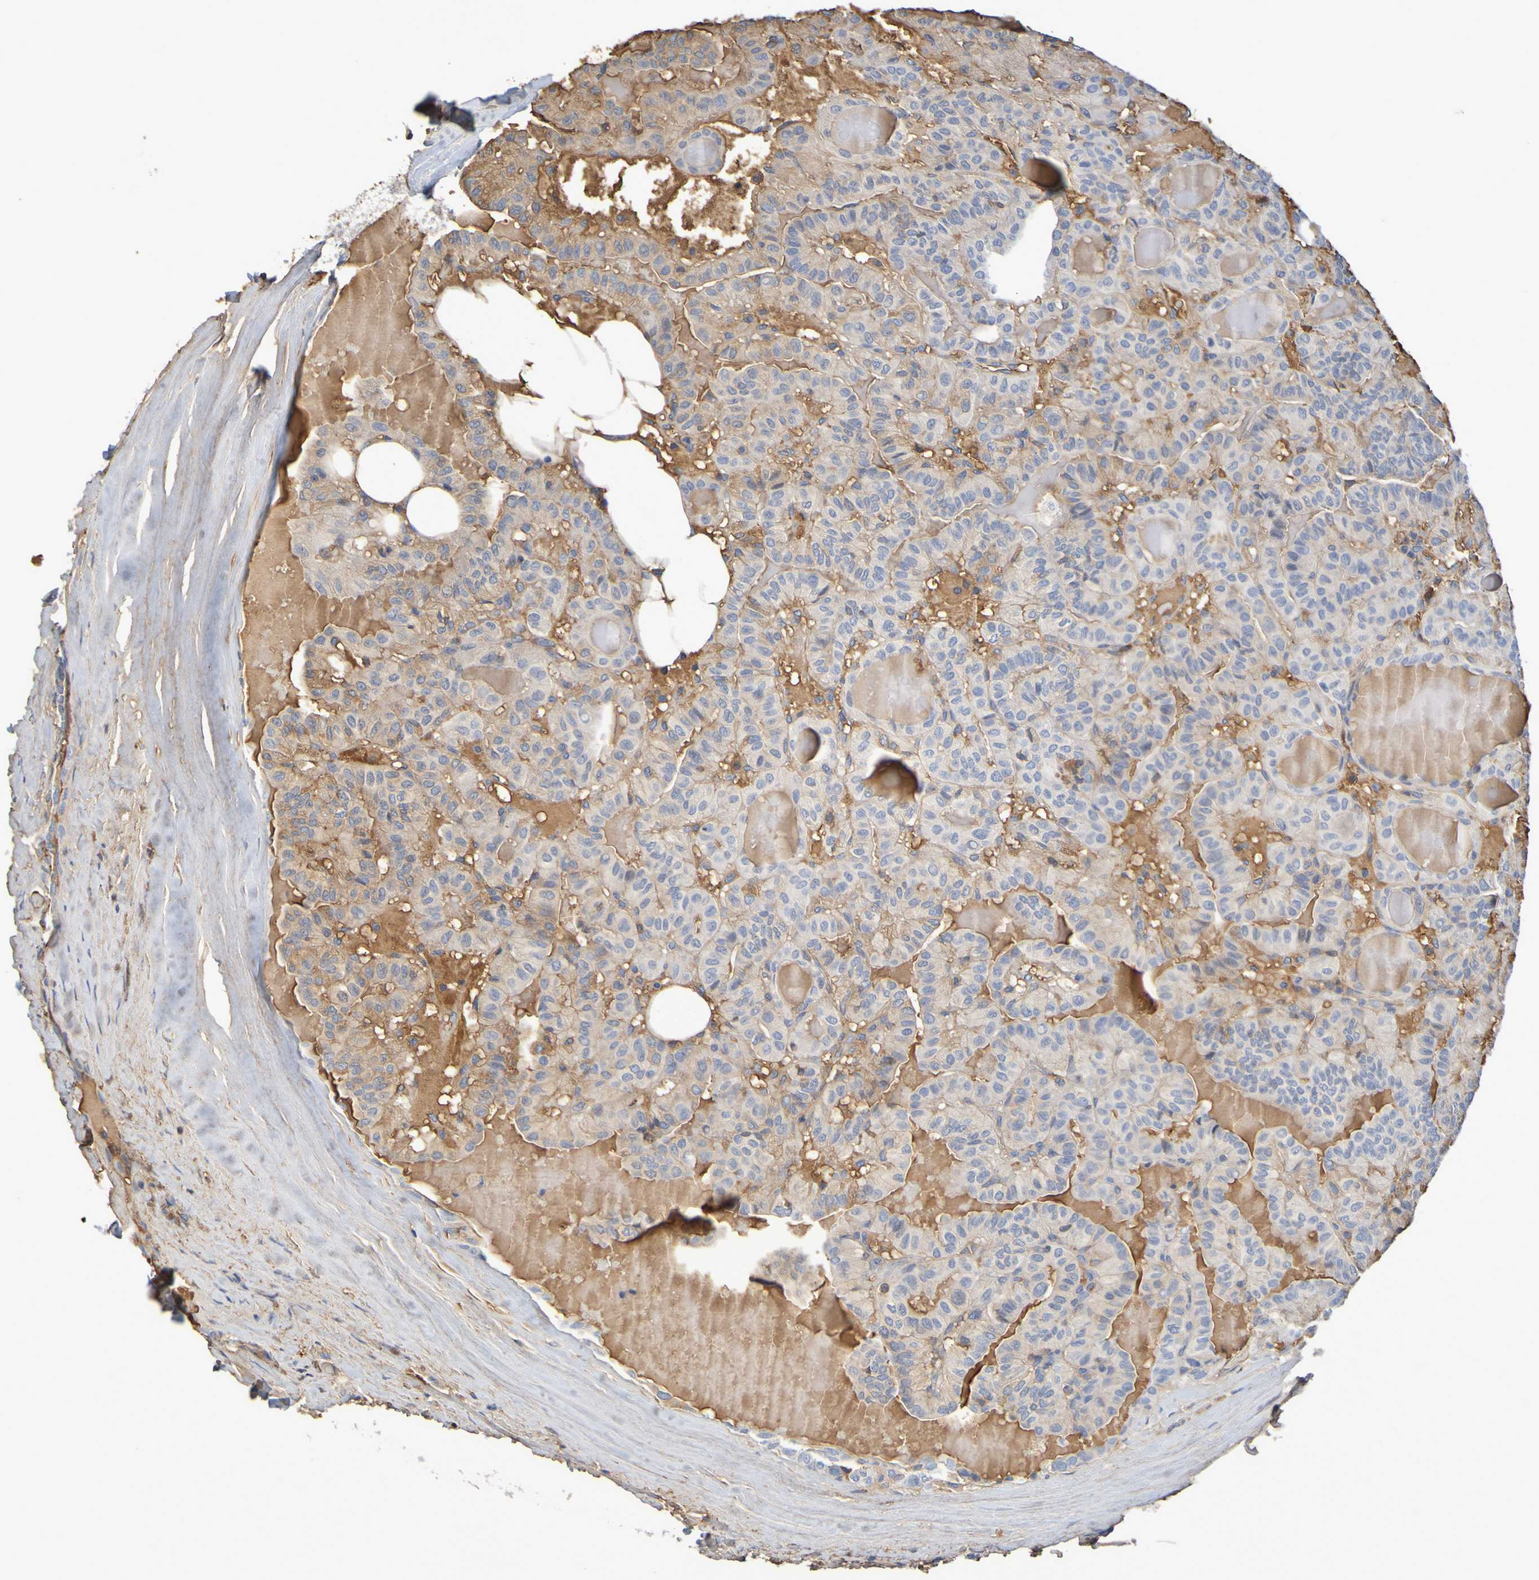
{"staining": {"intensity": "moderate", "quantity": "25%-75%", "location": "cytoplasmic/membranous"}, "tissue": "thyroid cancer", "cell_type": "Tumor cells", "image_type": "cancer", "snomed": [{"axis": "morphology", "description": "Papillary adenocarcinoma, NOS"}, {"axis": "topography", "description": "Thyroid gland"}], "caption": "Thyroid papillary adenocarcinoma stained for a protein demonstrates moderate cytoplasmic/membranous positivity in tumor cells.", "gene": "GAB3", "patient": {"sex": "male", "age": 77}}